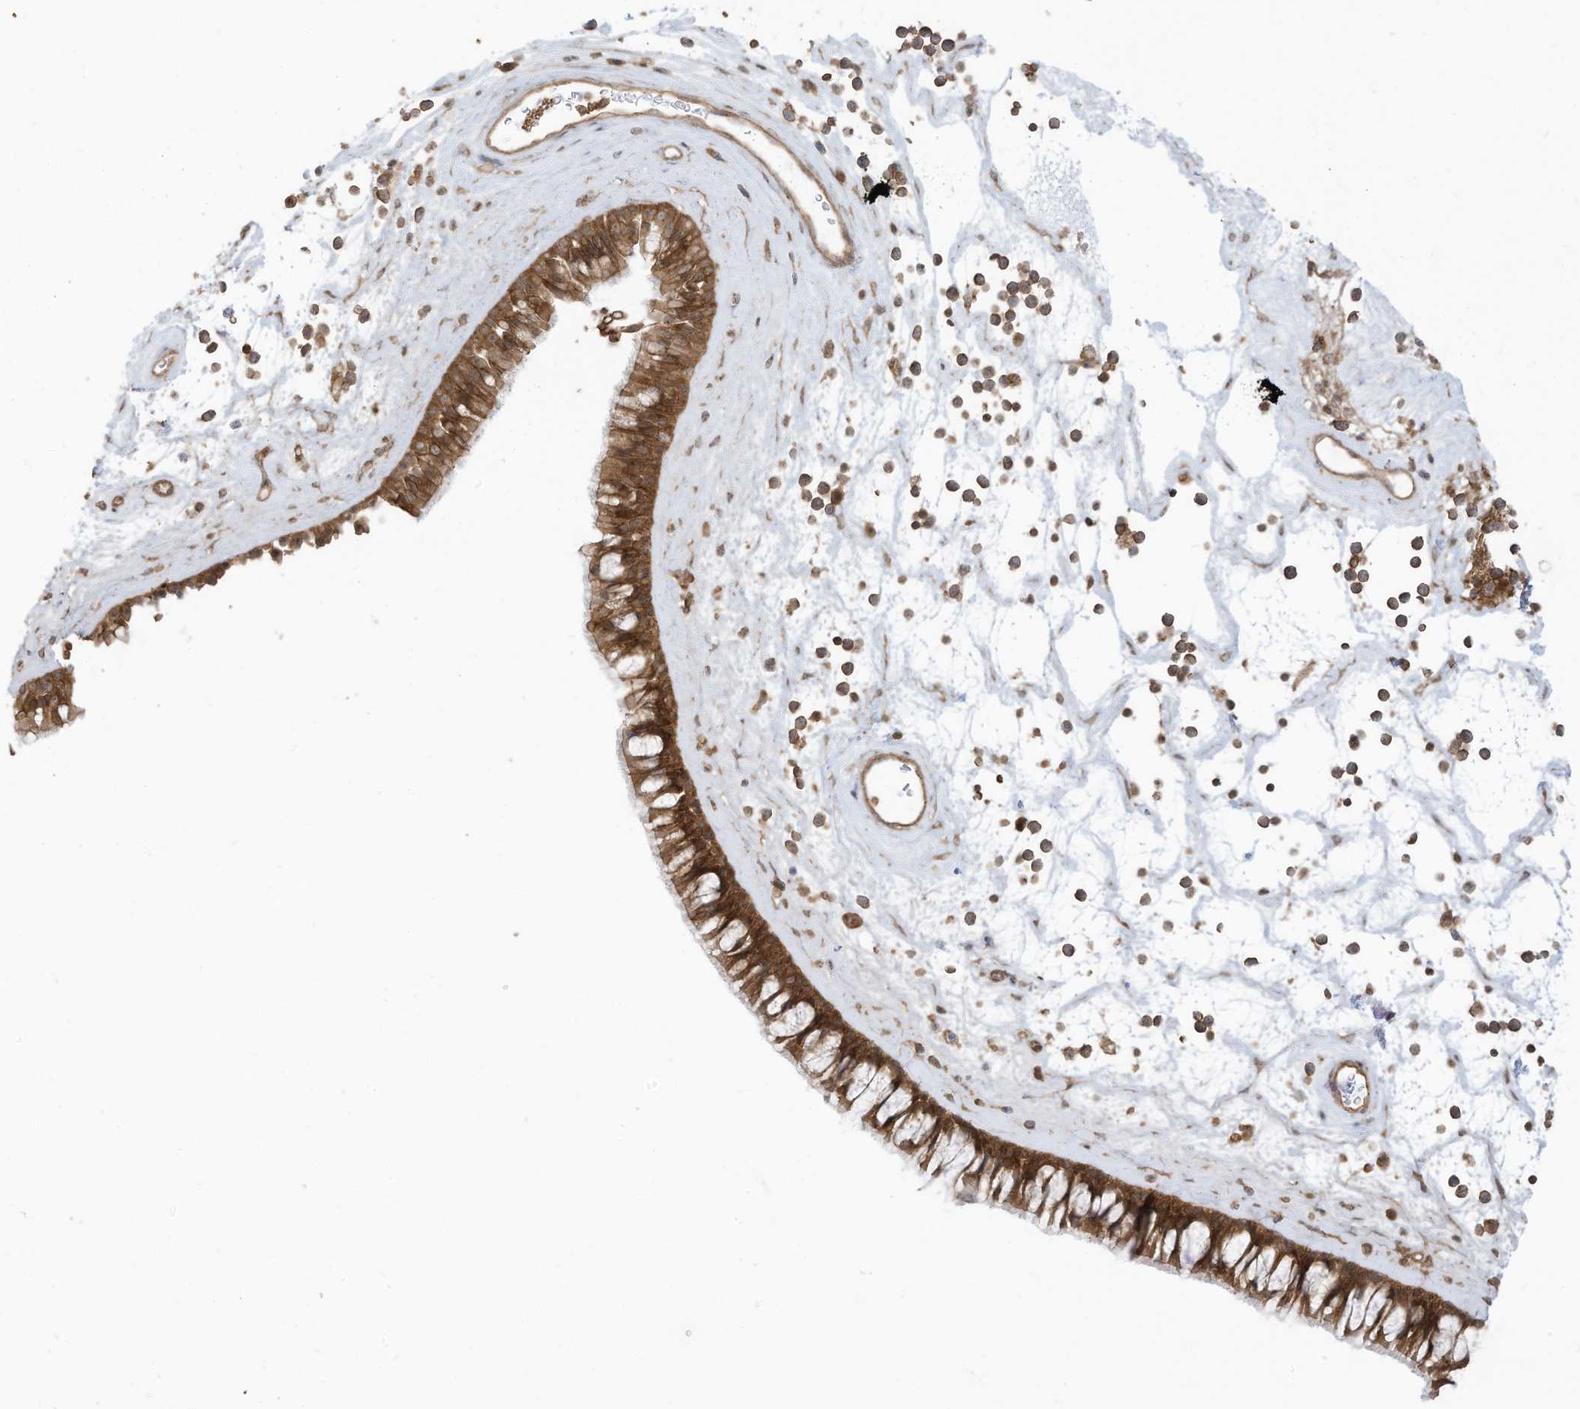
{"staining": {"intensity": "moderate", "quantity": ">75%", "location": "cytoplasmic/membranous"}, "tissue": "nasopharynx", "cell_type": "Respiratory epithelial cells", "image_type": "normal", "snomed": [{"axis": "morphology", "description": "Normal tissue, NOS"}, {"axis": "topography", "description": "Nasopharynx"}], "caption": "Brown immunohistochemical staining in normal human nasopharynx exhibits moderate cytoplasmic/membranous expression in about >75% of respiratory epithelial cells.", "gene": "REPS1", "patient": {"sex": "male", "age": 64}}